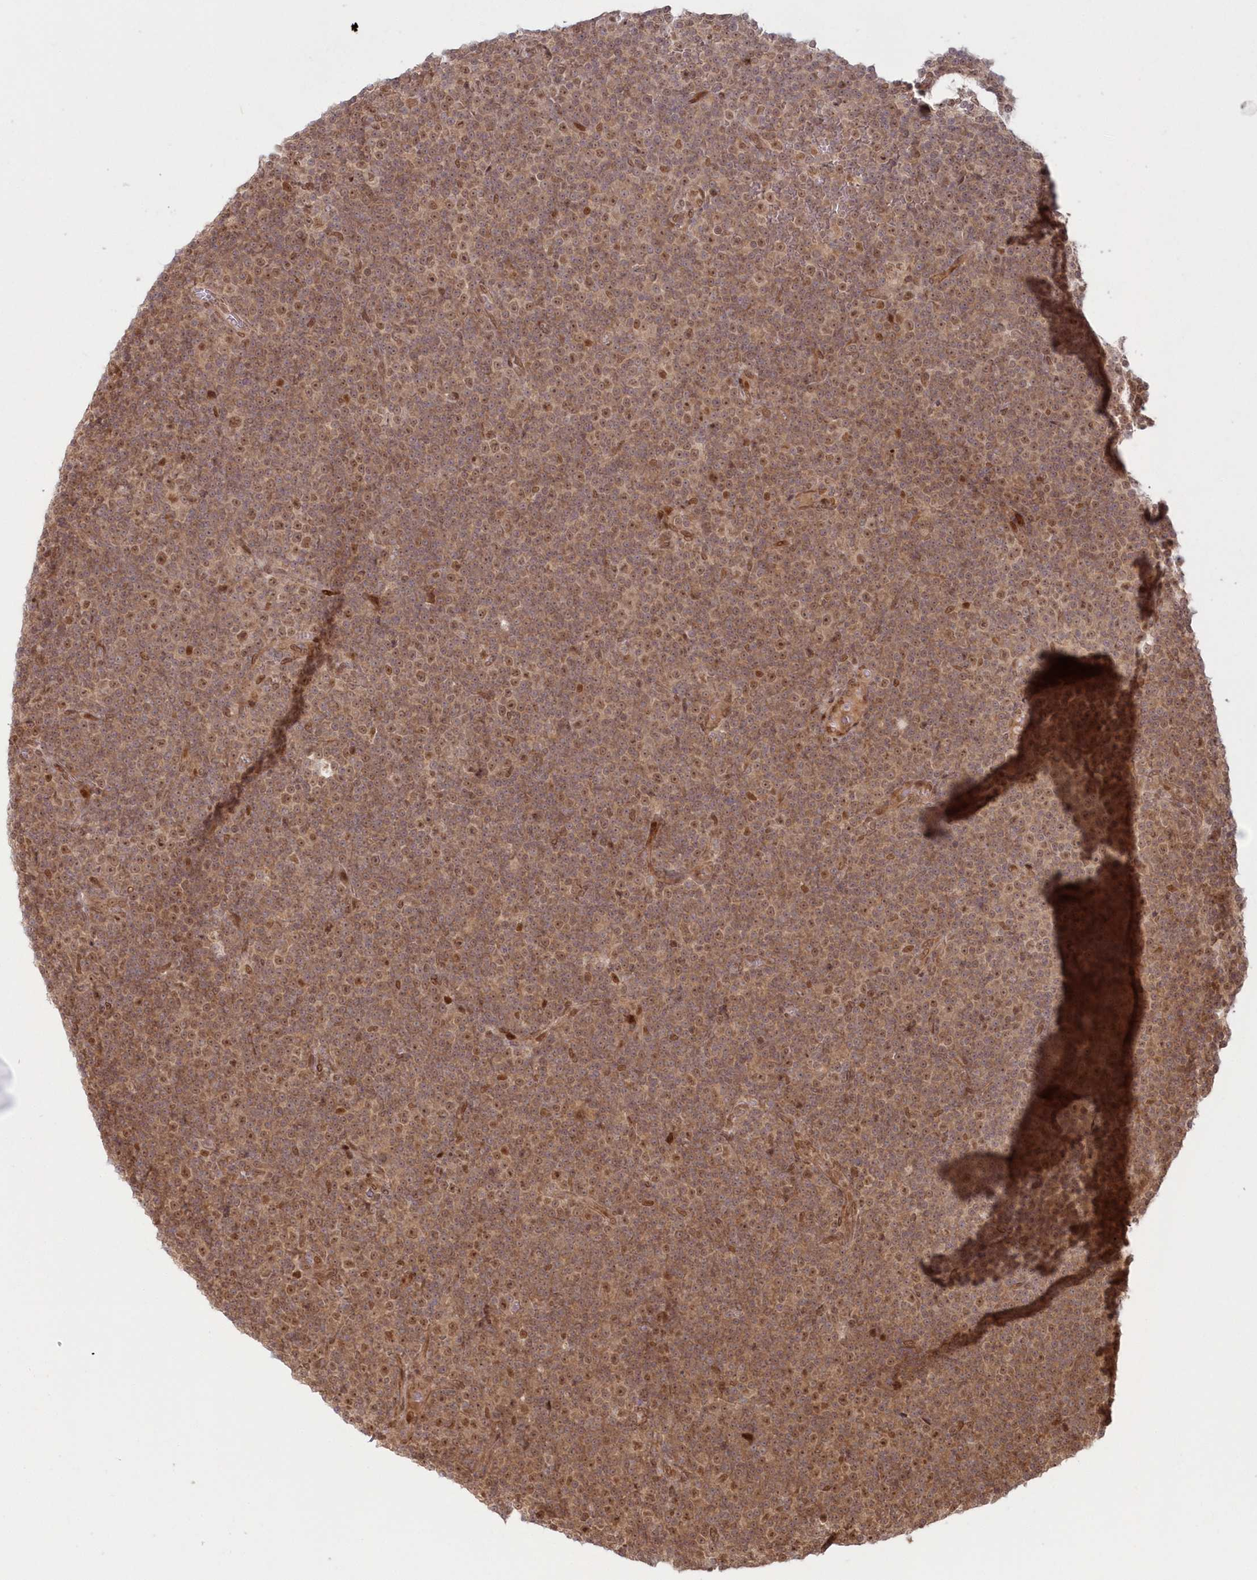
{"staining": {"intensity": "moderate", "quantity": ">75%", "location": "nuclear"}, "tissue": "lymphoma", "cell_type": "Tumor cells", "image_type": "cancer", "snomed": [{"axis": "morphology", "description": "Malignant lymphoma, non-Hodgkin's type, Low grade"}, {"axis": "topography", "description": "Lymph node"}], "caption": "Immunohistochemical staining of human lymphoma reveals medium levels of moderate nuclear positivity in approximately >75% of tumor cells.", "gene": "TOGARAM2", "patient": {"sex": "female", "age": 67}}